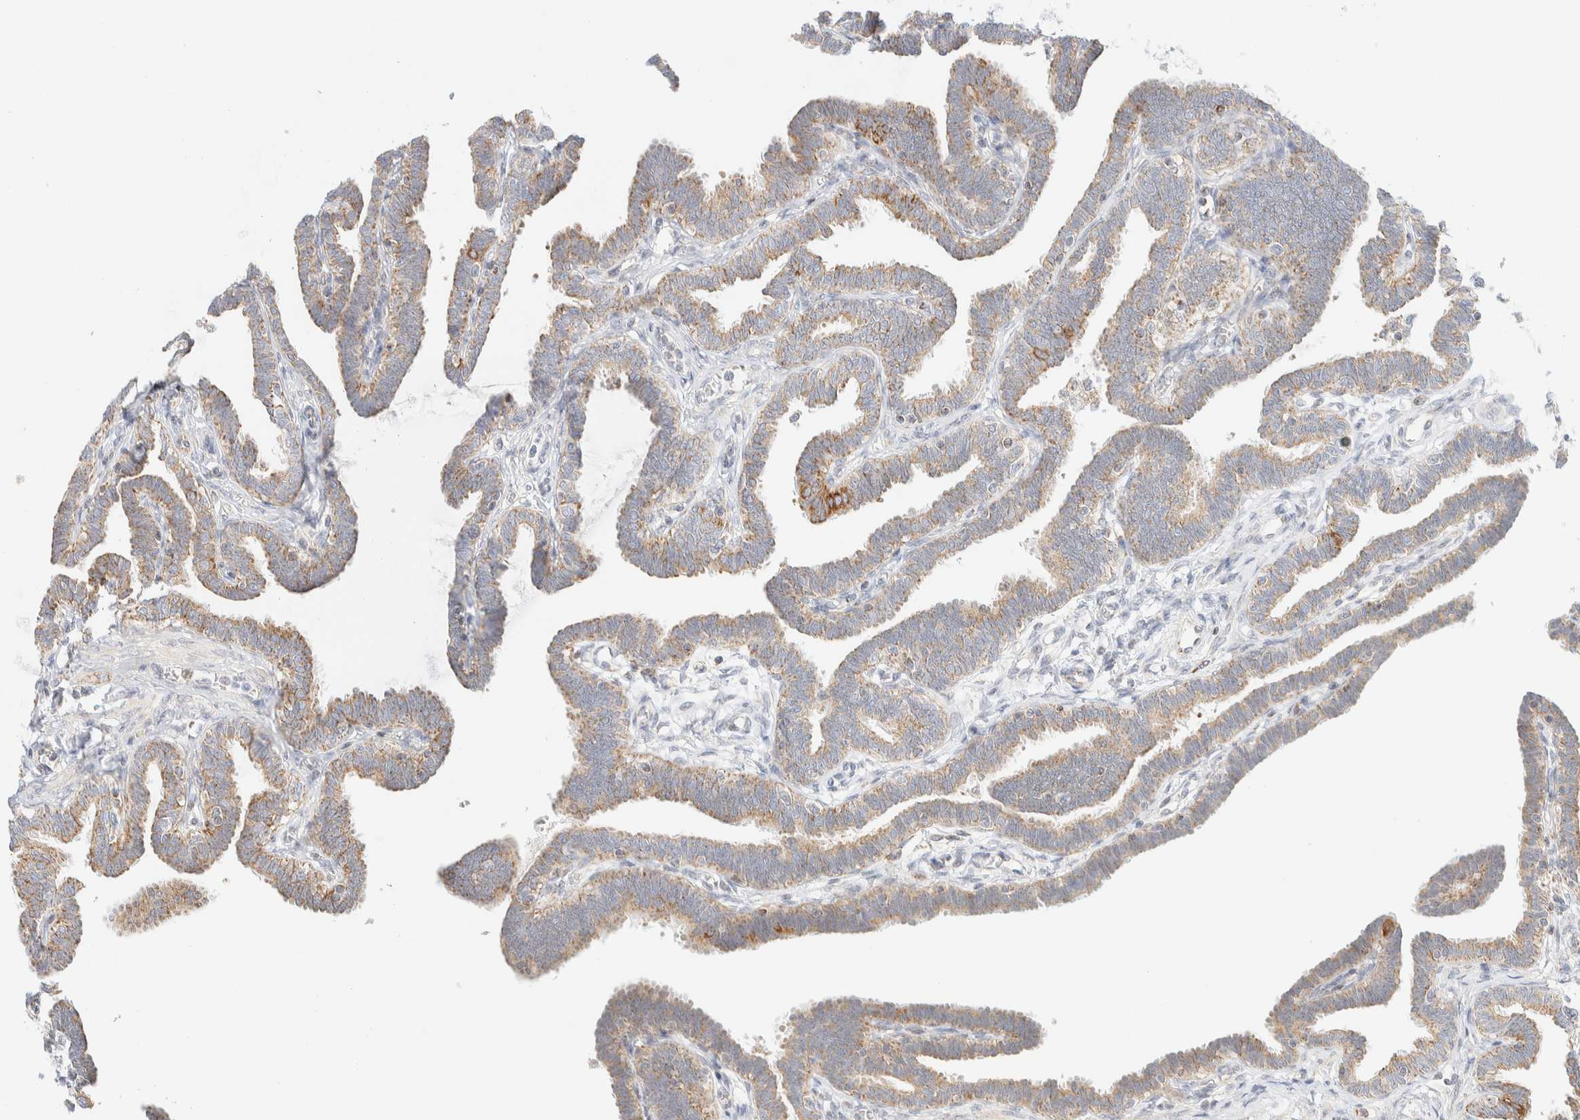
{"staining": {"intensity": "moderate", "quantity": ">75%", "location": "cytoplasmic/membranous"}, "tissue": "fallopian tube", "cell_type": "Glandular cells", "image_type": "normal", "snomed": [{"axis": "morphology", "description": "Normal tissue, NOS"}, {"axis": "topography", "description": "Fallopian tube"}, {"axis": "topography", "description": "Ovary"}], "caption": "Immunohistochemistry (DAB (3,3'-diaminobenzidine)) staining of unremarkable fallopian tube shows moderate cytoplasmic/membranous protein positivity in approximately >75% of glandular cells. Using DAB (3,3'-diaminobenzidine) (brown) and hematoxylin (blue) stains, captured at high magnification using brightfield microscopy.", "gene": "PPM1K", "patient": {"sex": "female", "age": 23}}